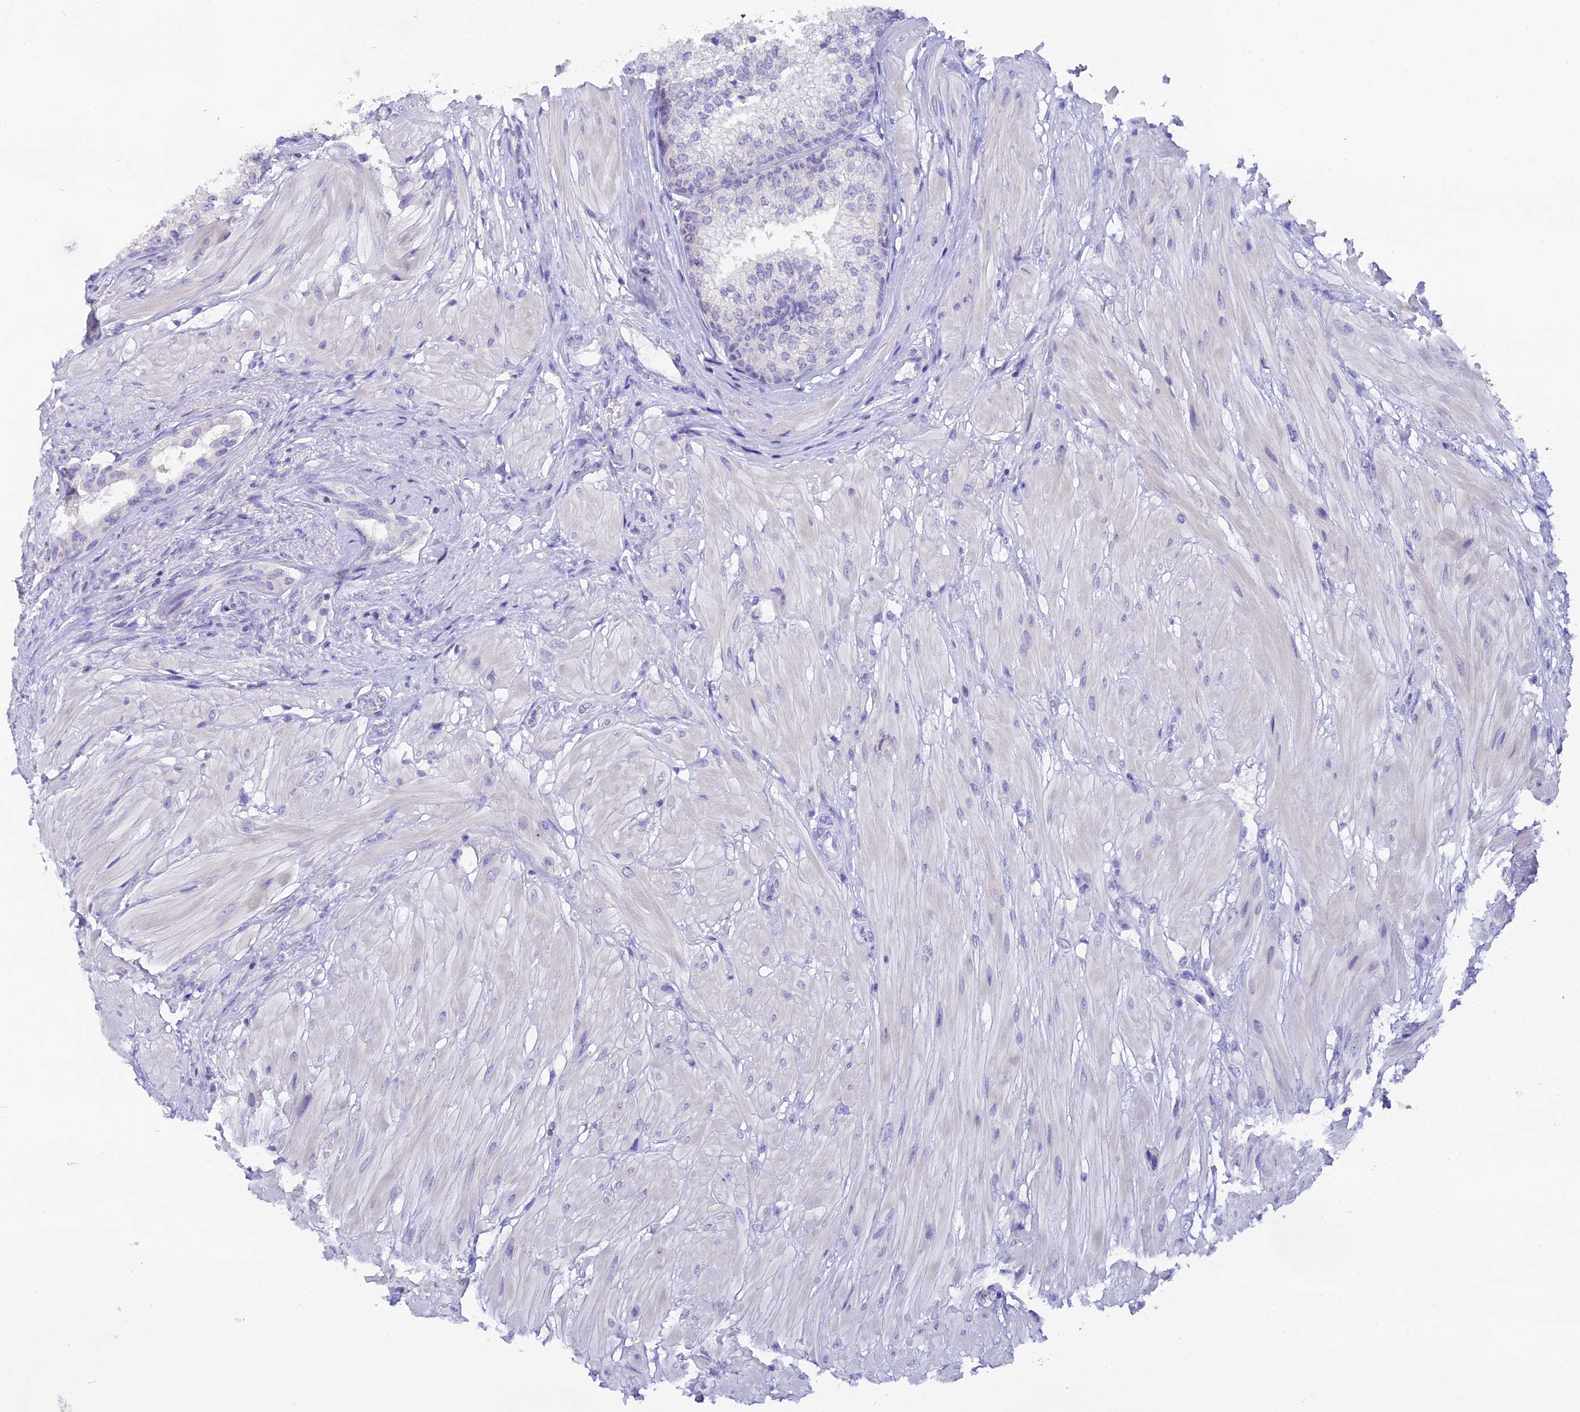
{"staining": {"intensity": "negative", "quantity": "none", "location": "none"}, "tissue": "prostate", "cell_type": "Glandular cells", "image_type": "normal", "snomed": [{"axis": "morphology", "description": "Normal tissue, NOS"}, {"axis": "topography", "description": "Prostate"}], "caption": "Normal prostate was stained to show a protein in brown. There is no significant expression in glandular cells.", "gene": "C12orf29", "patient": {"sex": "male", "age": 48}}